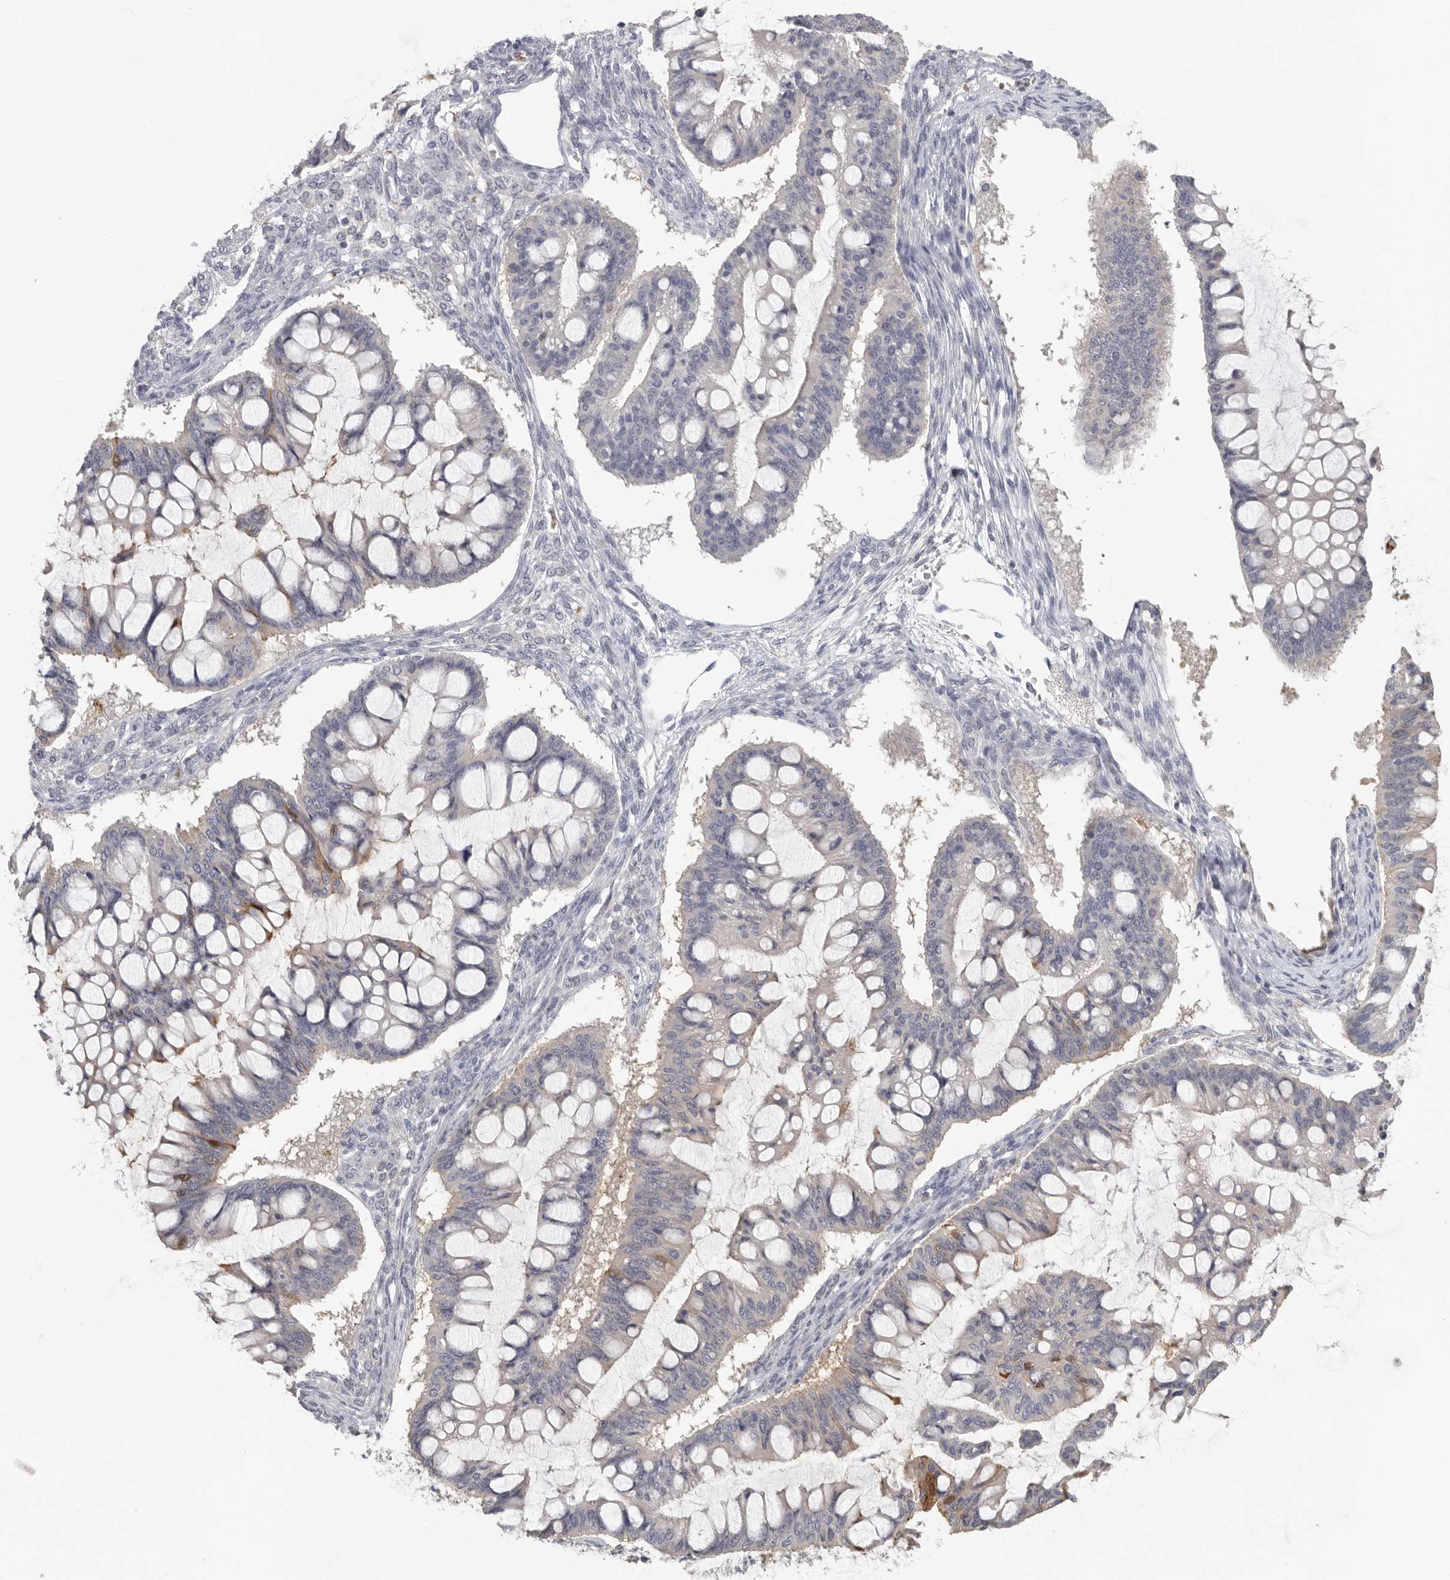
{"staining": {"intensity": "moderate", "quantity": "<25%", "location": "cytoplasmic/membranous,nuclear"}, "tissue": "ovarian cancer", "cell_type": "Tumor cells", "image_type": "cancer", "snomed": [{"axis": "morphology", "description": "Cystadenocarcinoma, mucinous, NOS"}, {"axis": "topography", "description": "Ovary"}], "caption": "Moderate cytoplasmic/membranous and nuclear expression for a protein is seen in about <25% of tumor cells of ovarian mucinous cystadenocarcinoma using immunohistochemistry.", "gene": "DNAJC11", "patient": {"sex": "female", "age": 73}}